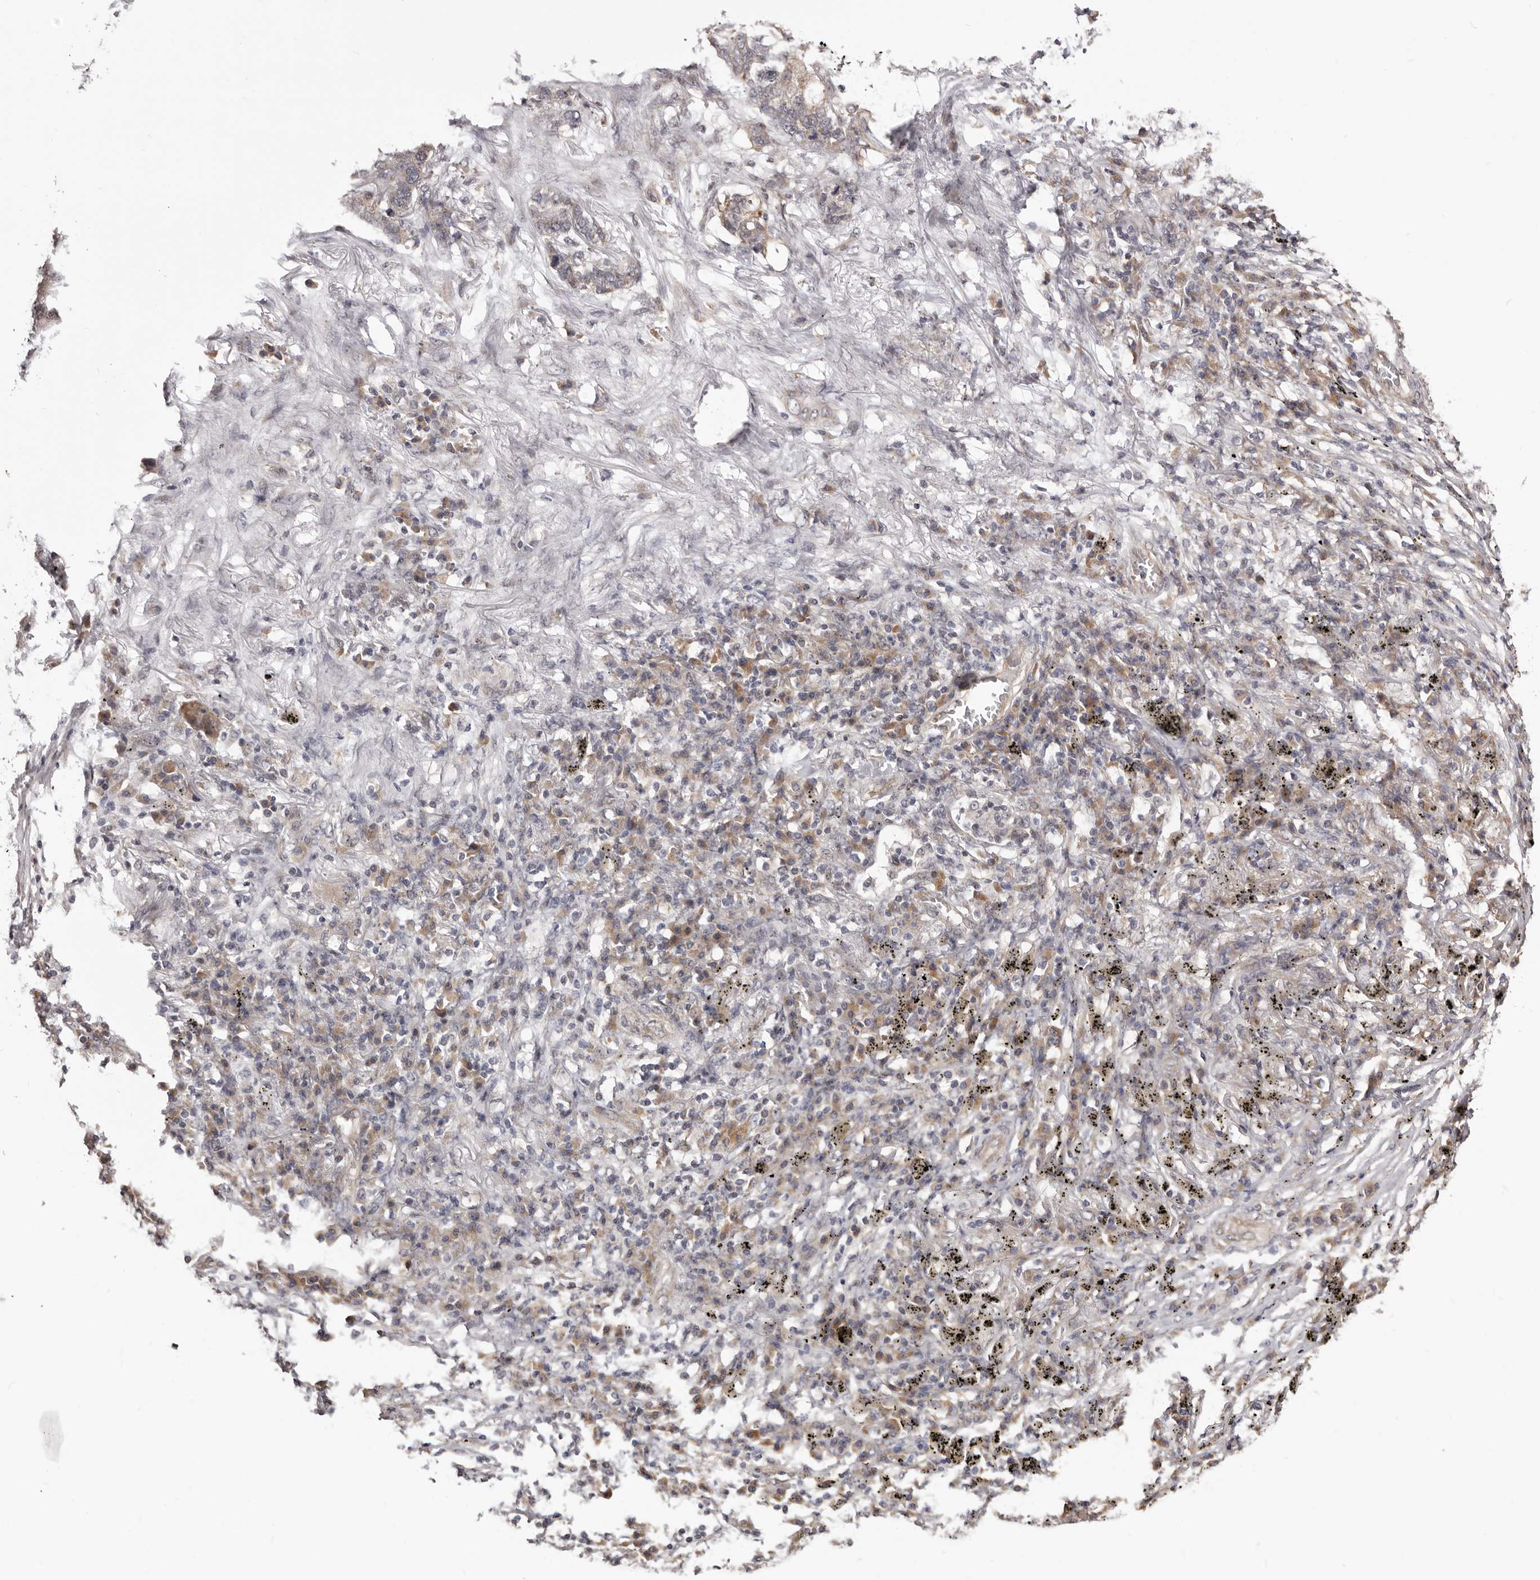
{"staining": {"intensity": "negative", "quantity": "none", "location": "none"}, "tissue": "lung cancer", "cell_type": "Tumor cells", "image_type": "cancer", "snomed": [{"axis": "morphology", "description": "Squamous cell carcinoma, NOS"}, {"axis": "topography", "description": "Lung"}], "caption": "Tumor cells show no significant positivity in squamous cell carcinoma (lung).", "gene": "NOL12", "patient": {"sex": "female", "age": 63}}